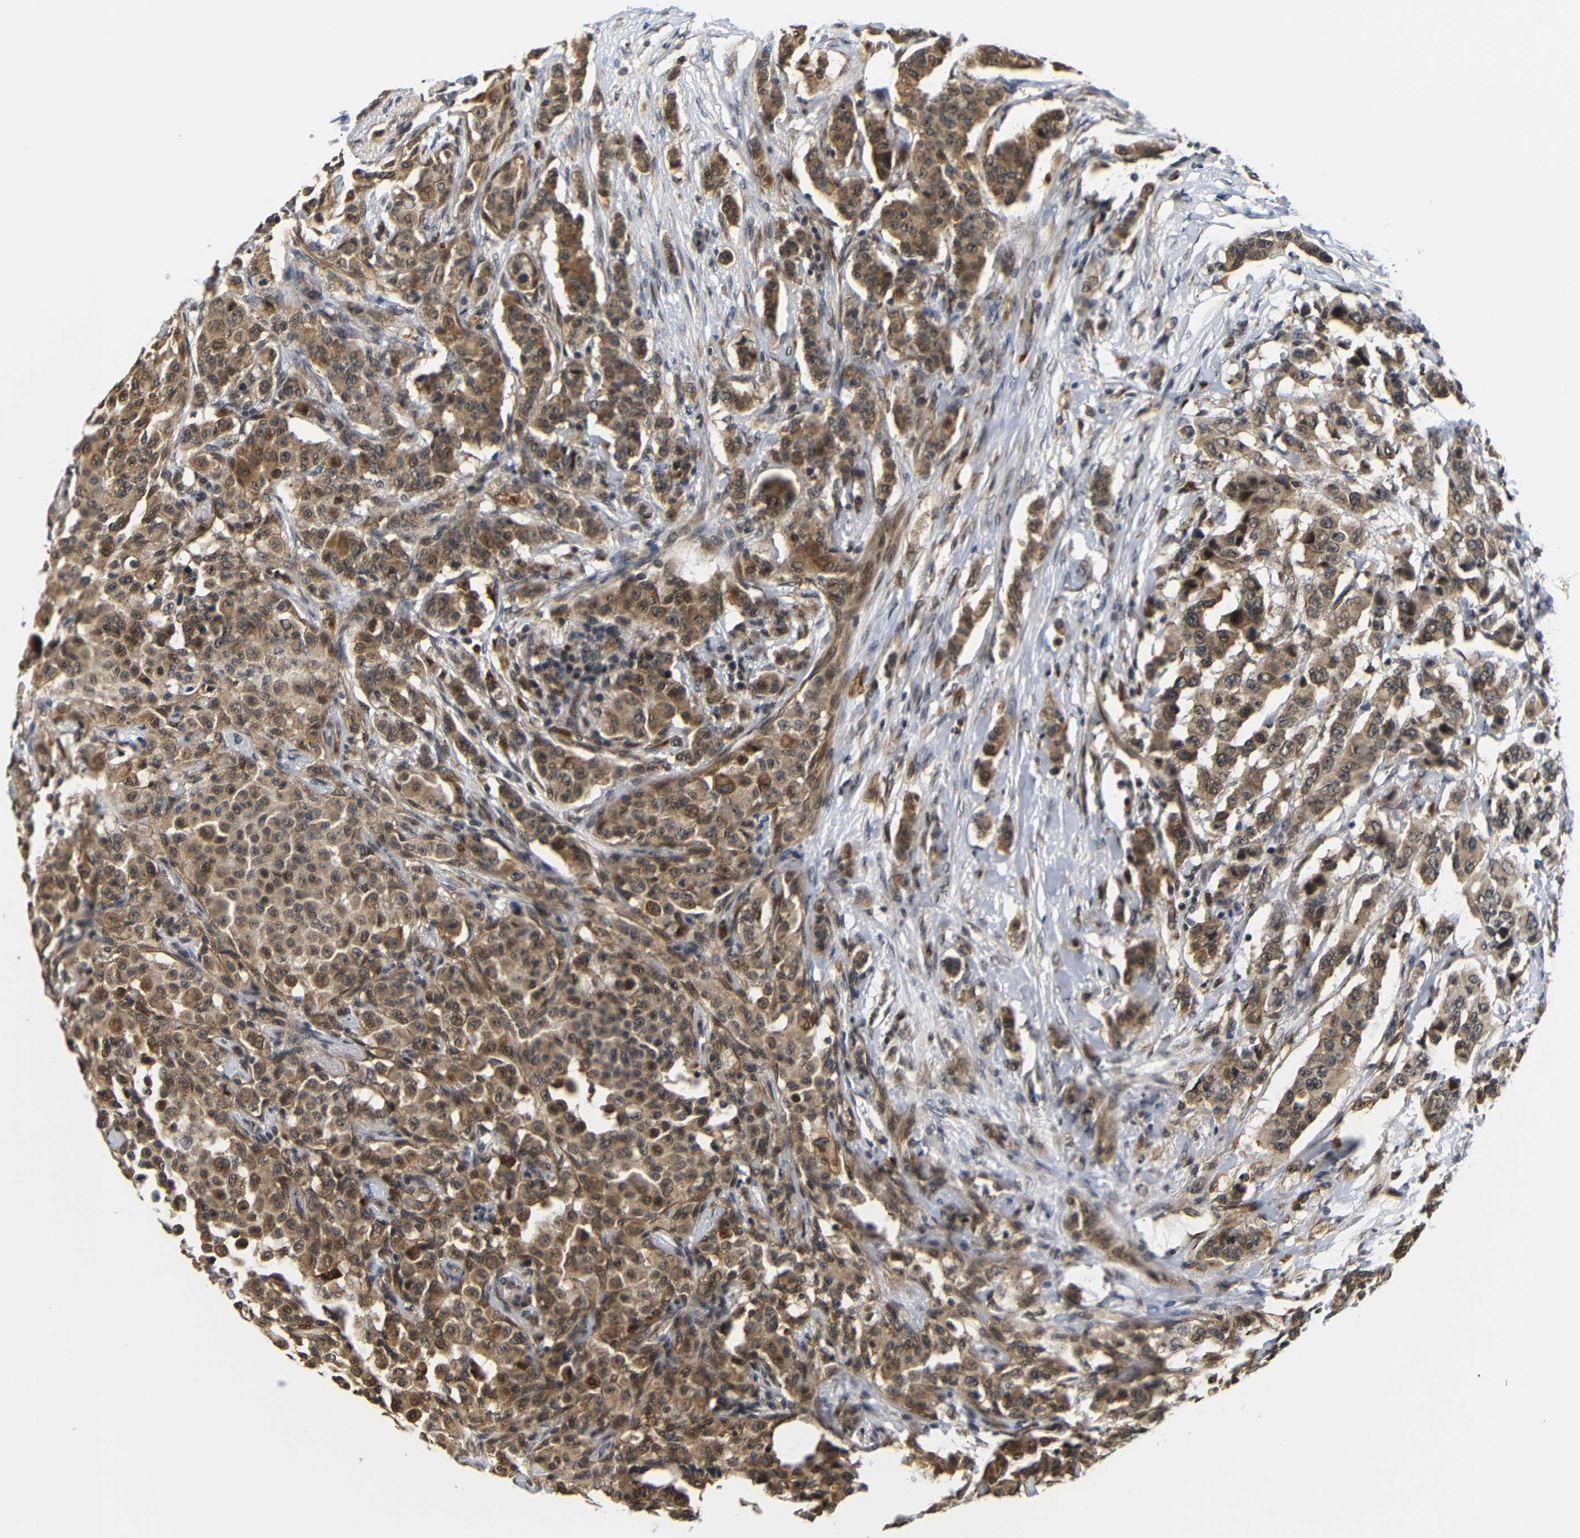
{"staining": {"intensity": "moderate", "quantity": ">75%", "location": "cytoplasmic/membranous,nuclear"}, "tissue": "breast cancer", "cell_type": "Tumor cells", "image_type": "cancer", "snomed": [{"axis": "morphology", "description": "Duct carcinoma"}, {"axis": "topography", "description": "Breast"}], "caption": "This micrograph displays immunohistochemistry (IHC) staining of infiltrating ductal carcinoma (breast), with medium moderate cytoplasmic/membranous and nuclear staining in about >75% of tumor cells.", "gene": "GJA5", "patient": {"sex": "female", "age": 40}}